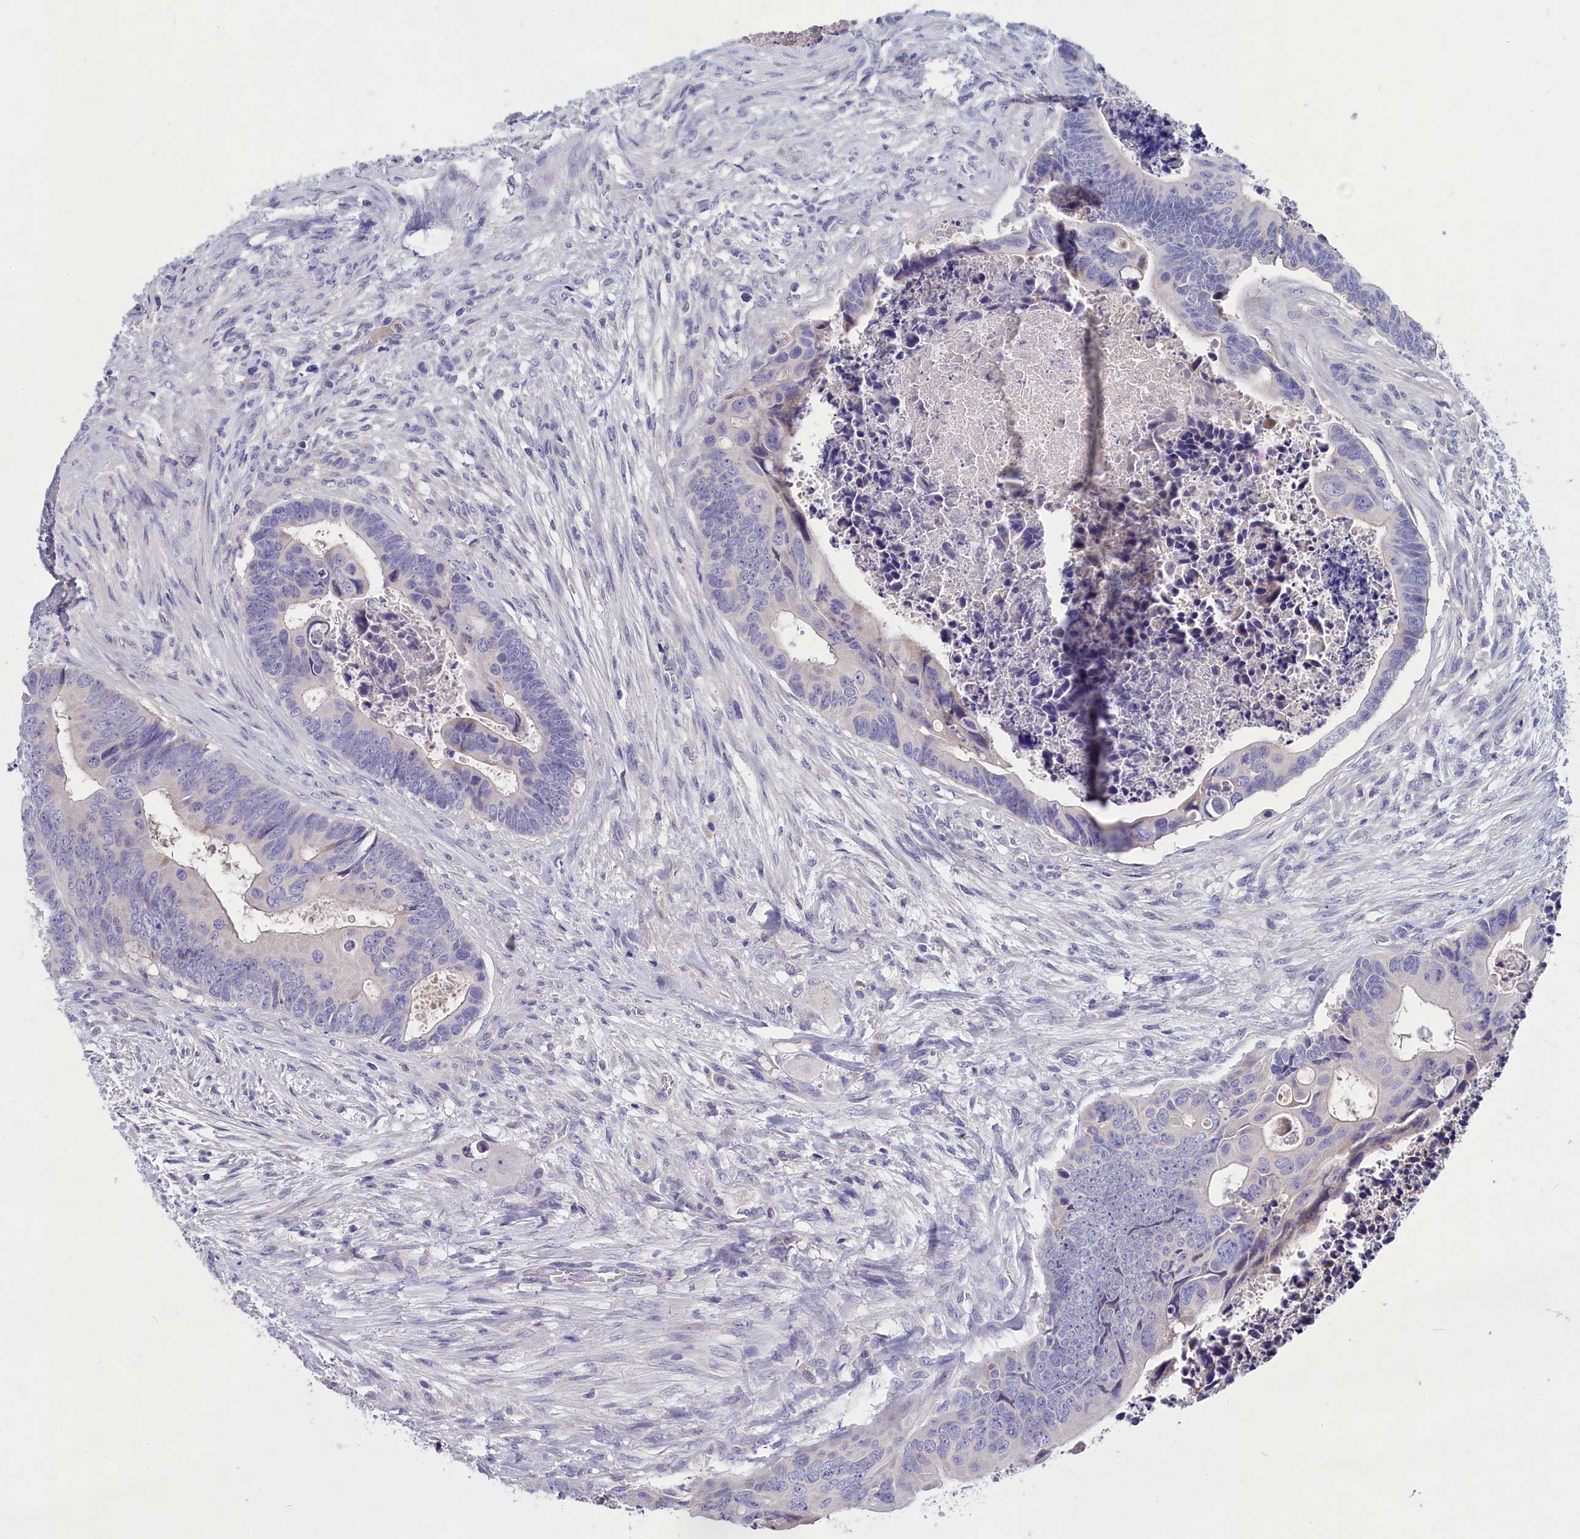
{"staining": {"intensity": "negative", "quantity": "none", "location": "none"}, "tissue": "colorectal cancer", "cell_type": "Tumor cells", "image_type": "cancer", "snomed": [{"axis": "morphology", "description": "Adenocarcinoma, NOS"}, {"axis": "topography", "description": "Rectum"}], "caption": "DAB immunohistochemical staining of human colorectal adenocarcinoma shows no significant positivity in tumor cells.", "gene": "DEFB119", "patient": {"sex": "female", "age": 78}}